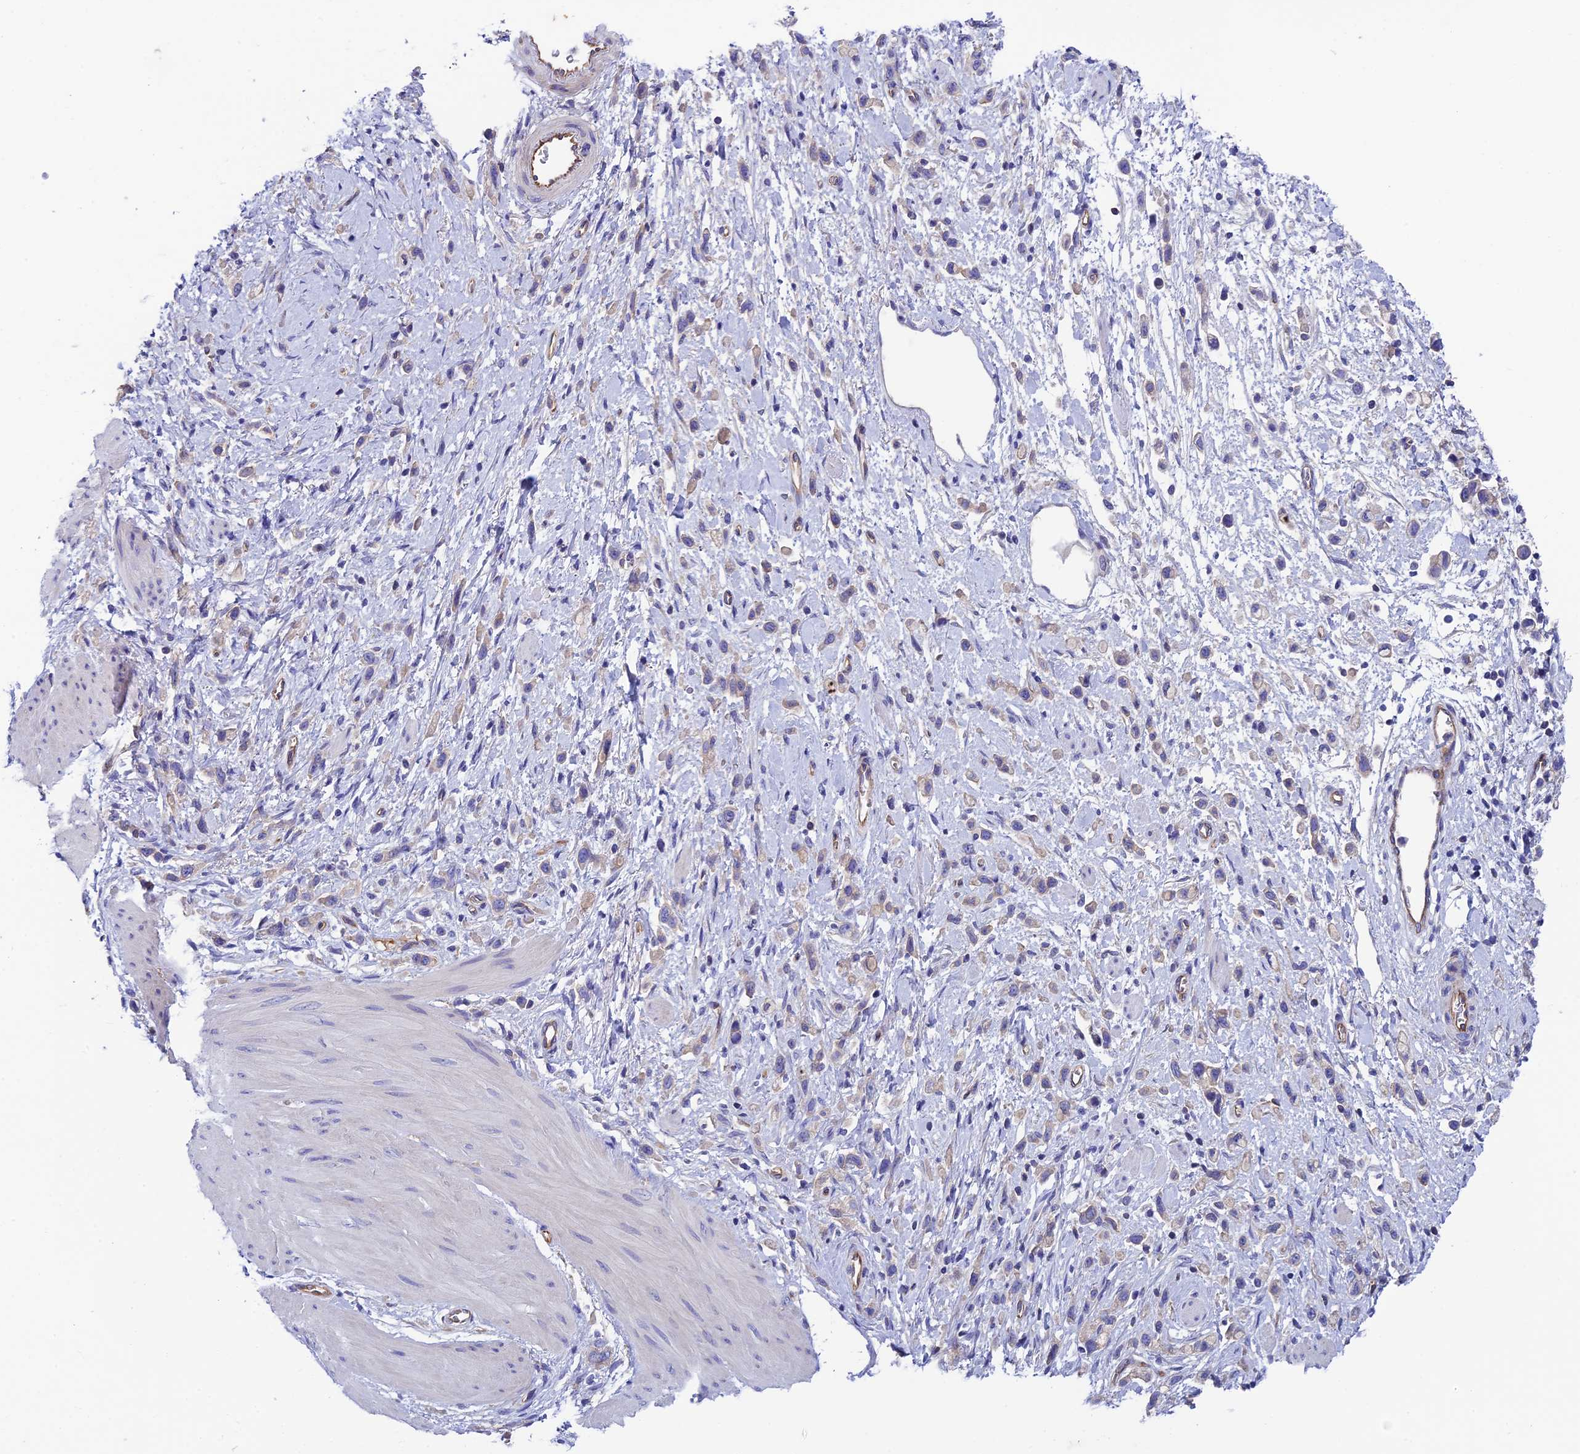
{"staining": {"intensity": "negative", "quantity": "none", "location": "none"}, "tissue": "stomach cancer", "cell_type": "Tumor cells", "image_type": "cancer", "snomed": [{"axis": "morphology", "description": "Adenocarcinoma, NOS"}, {"axis": "topography", "description": "Stomach"}], "caption": "A micrograph of human stomach adenocarcinoma is negative for staining in tumor cells.", "gene": "PPFIA3", "patient": {"sex": "female", "age": 65}}